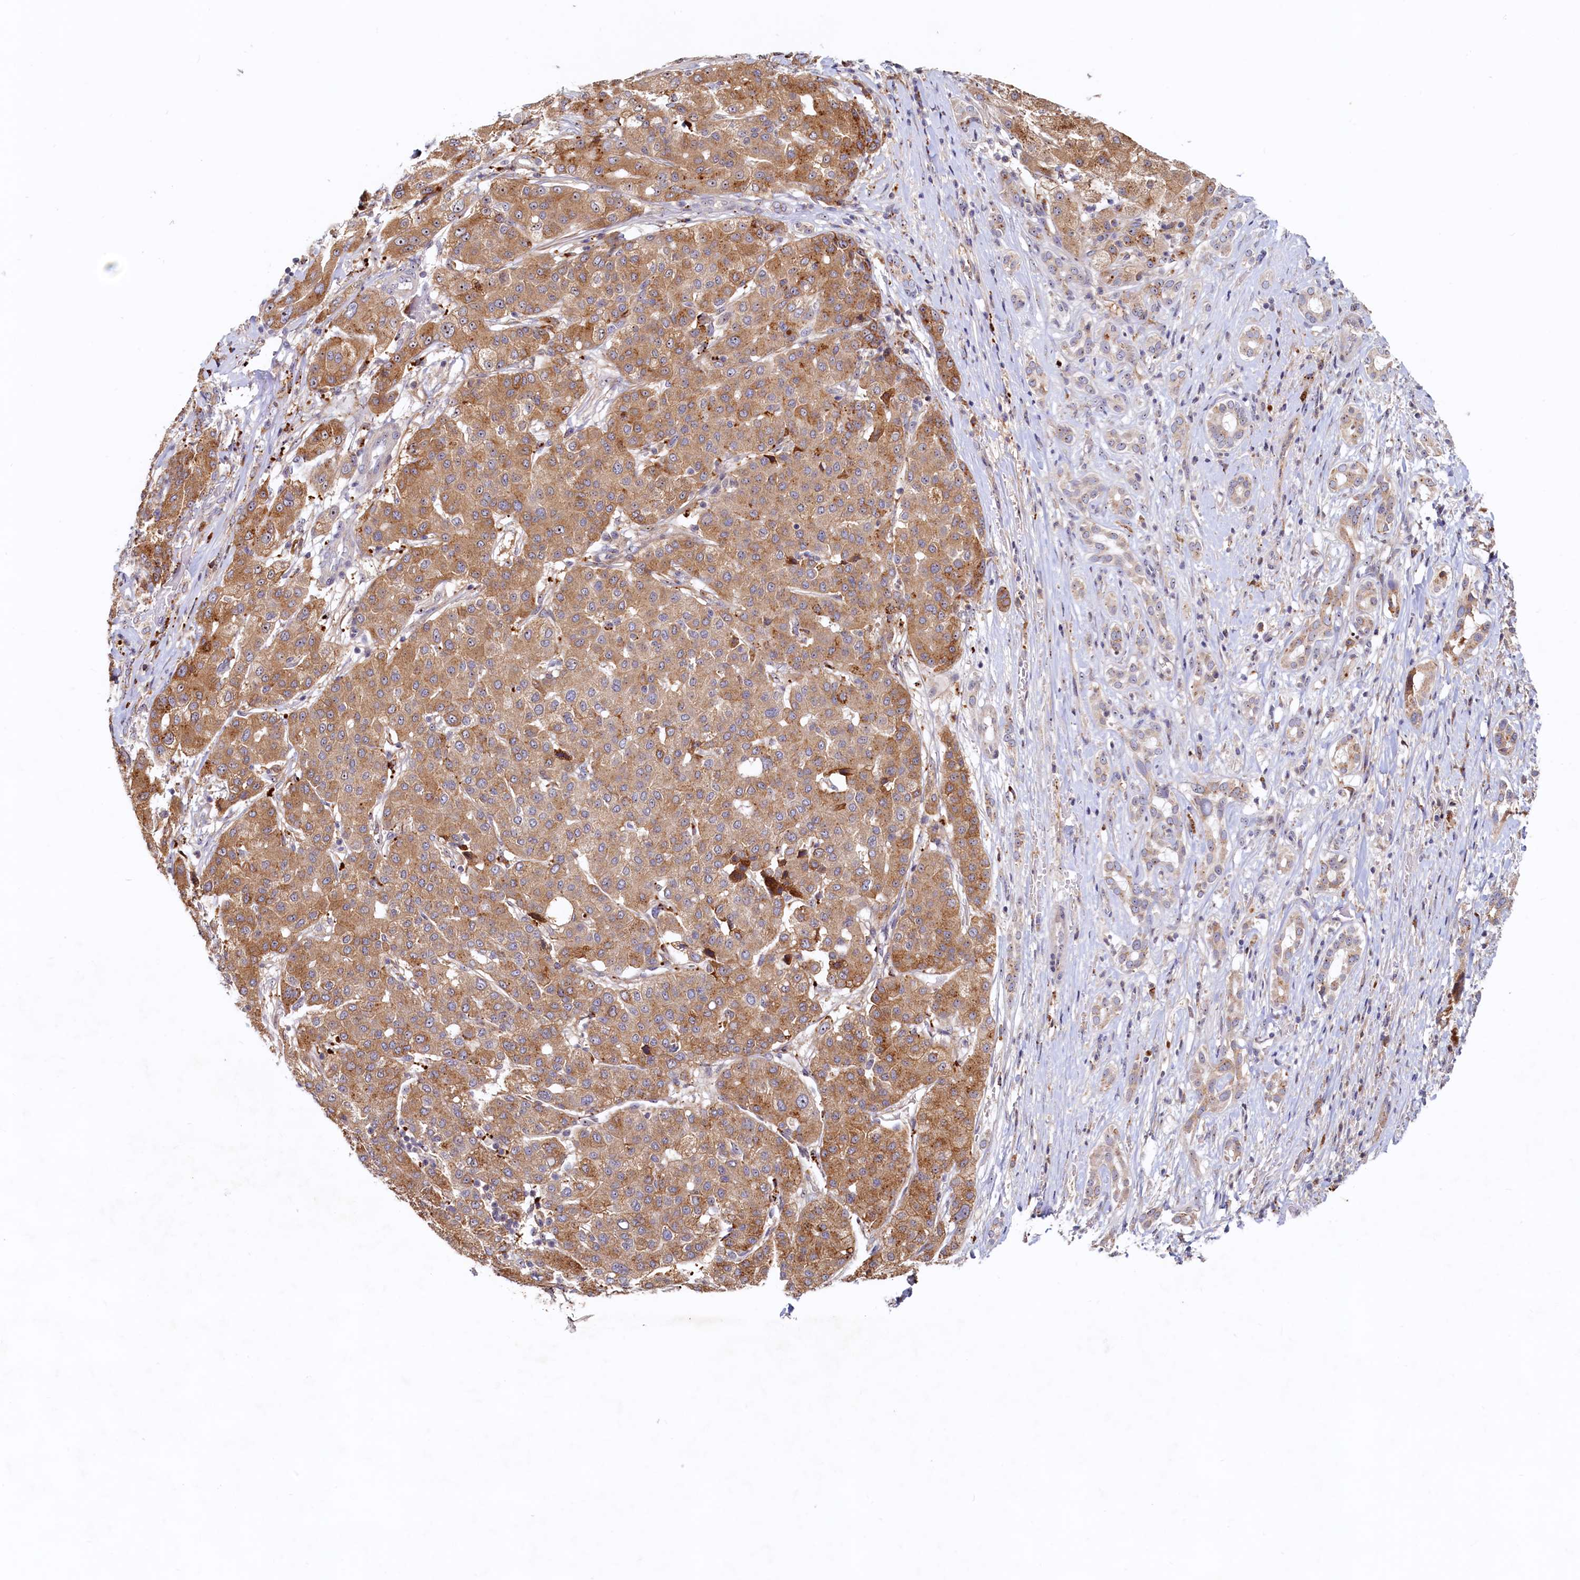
{"staining": {"intensity": "moderate", "quantity": ">75%", "location": "cytoplasmic/membranous"}, "tissue": "liver cancer", "cell_type": "Tumor cells", "image_type": "cancer", "snomed": [{"axis": "morphology", "description": "Carcinoma, Hepatocellular, NOS"}, {"axis": "topography", "description": "Liver"}], "caption": "Immunohistochemical staining of human liver cancer (hepatocellular carcinoma) shows medium levels of moderate cytoplasmic/membranous protein expression in approximately >75% of tumor cells.", "gene": "RGS7BP", "patient": {"sex": "male", "age": 65}}